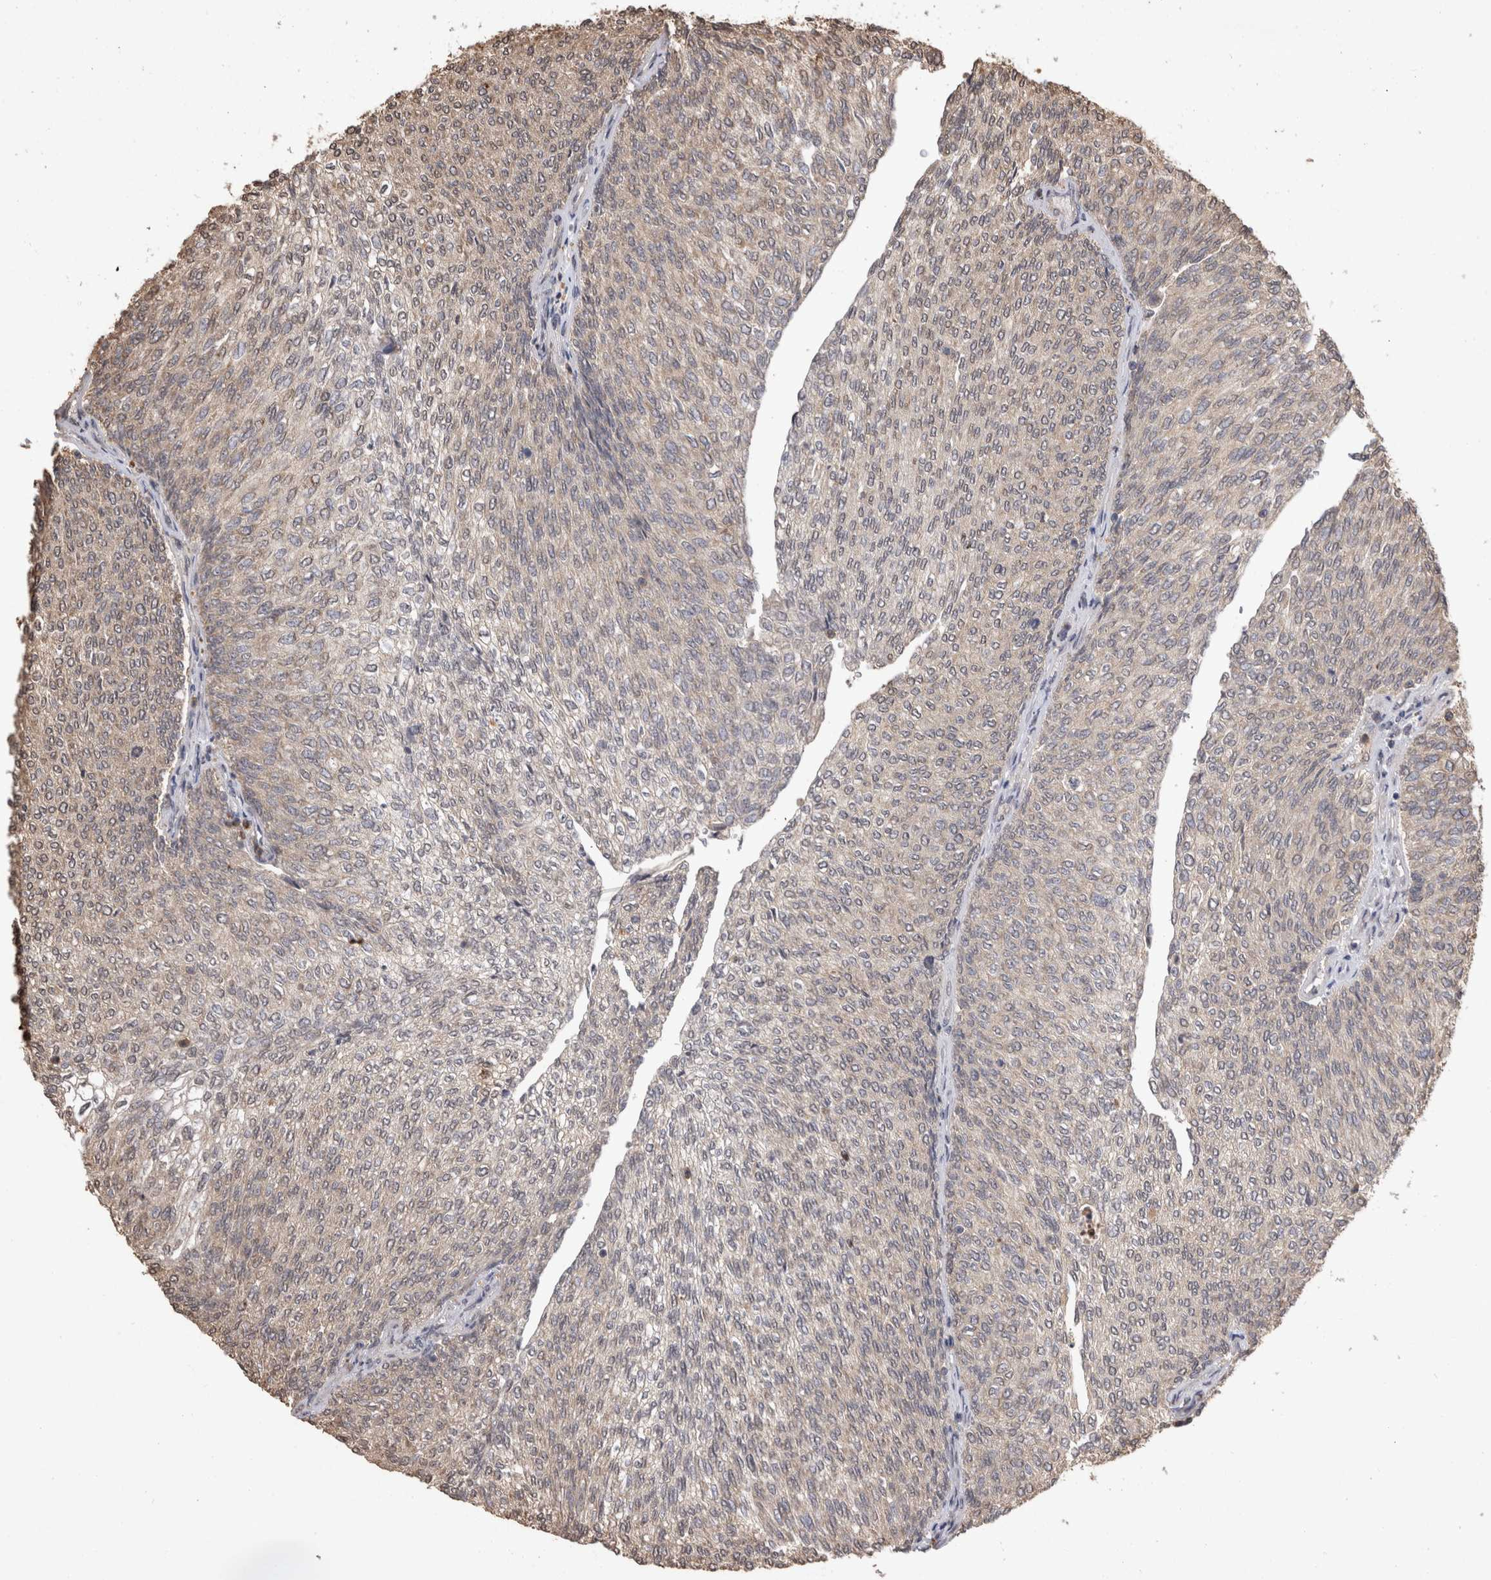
{"staining": {"intensity": "weak", "quantity": "<25%", "location": "cytoplasmic/membranous"}, "tissue": "urothelial cancer", "cell_type": "Tumor cells", "image_type": "cancer", "snomed": [{"axis": "morphology", "description": "Urothelial carcinoma, Low grade"}, {"axis": "topography", "description": "Urinary bladder"}], "caption": "Urothelial carcinoma (low-grade) was stained to show a protein in brown. There is no significant staining in tumor cells.", "gene": "SOCS5", "patient": {"sex": "female", "age": 79}}